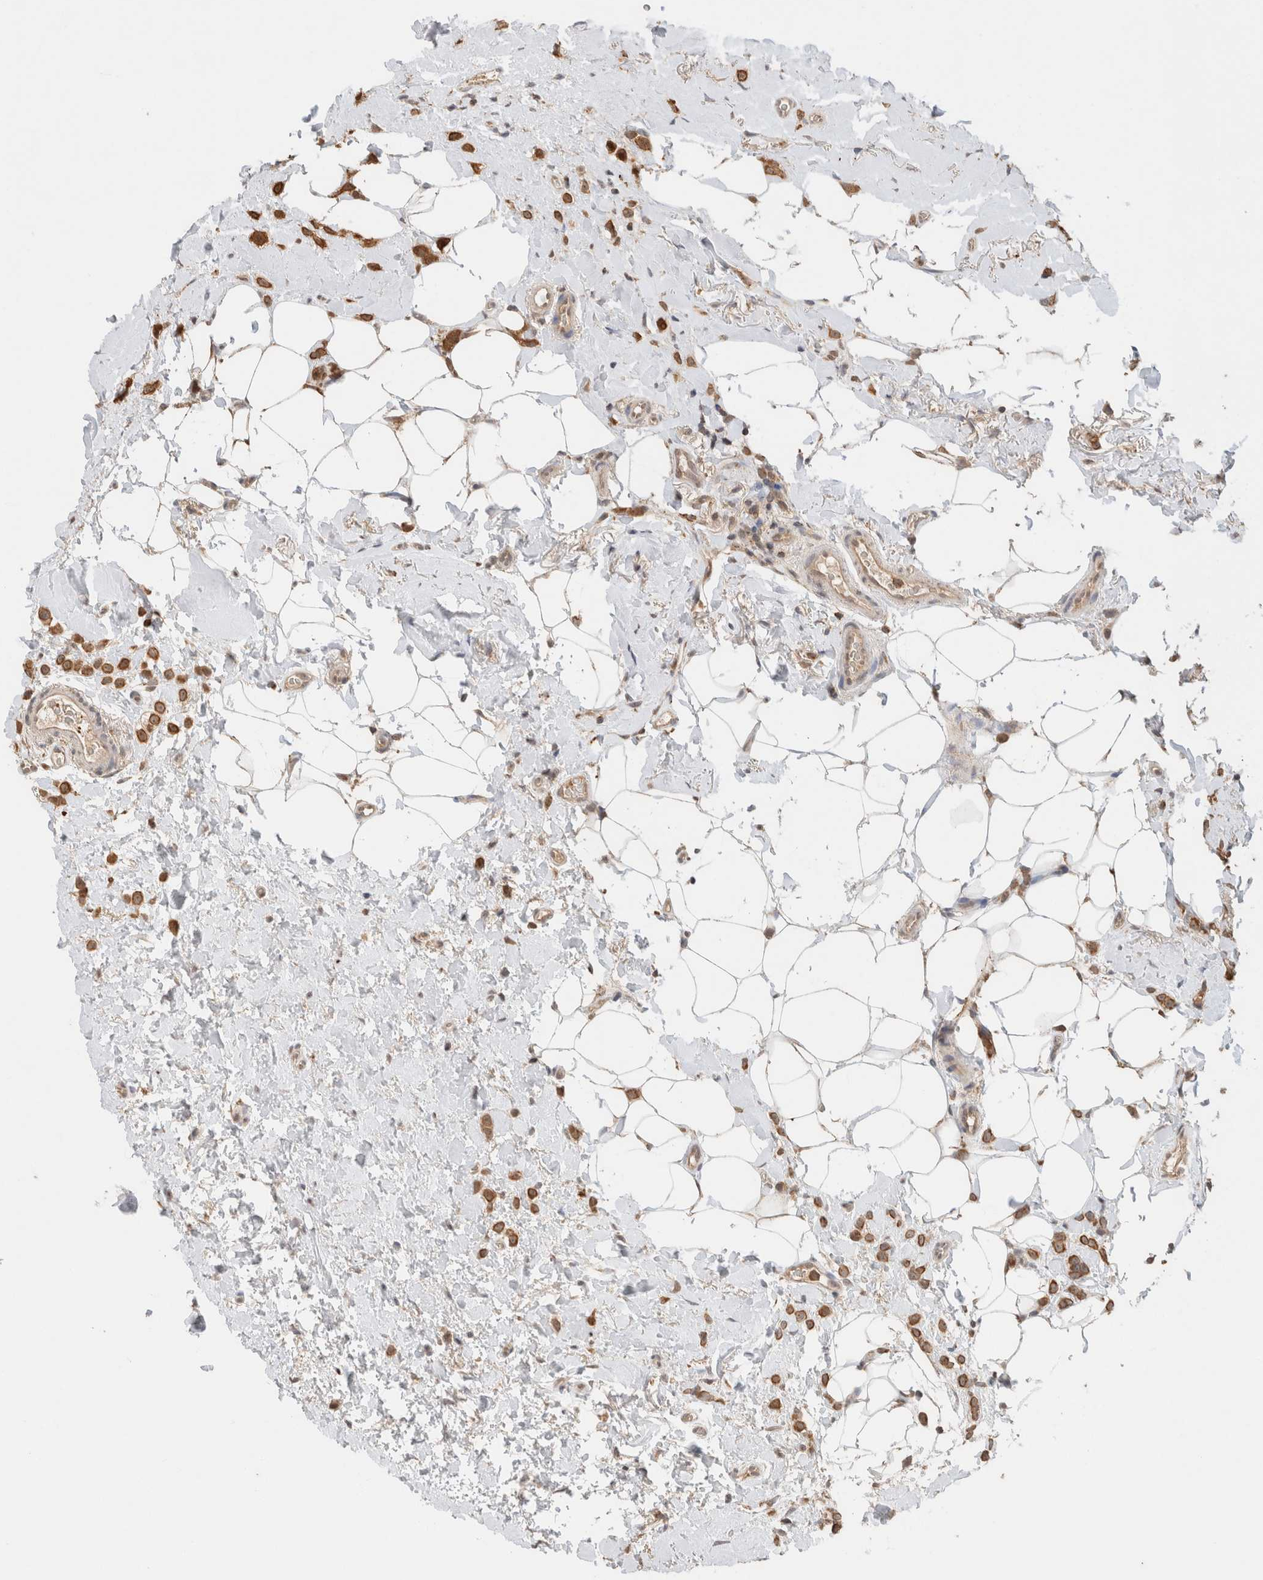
{"staining": {"intensity": "moderate", "quantity": ">75%", "location": "cytoplasmic/membranous"}, "tissue": "breast cancer", "cell_type": "Tumor cells", "image_type": "cancer", "snomed": [{"axis": "morphology", "description": "Normal tissue, NOS"}, {"axis": "morphology", "description": "Lobular carcinoma"}, {"axis": "topography", "description": "Breast"}], "caption": "Protein staining exhibits moderate cytoplasmic/membranous staining in approximately >75% of tumor cells in breast cancer (lobular carcinoma).", "gene": "CA13", "patient": {"sex": "female", "age": 50}}